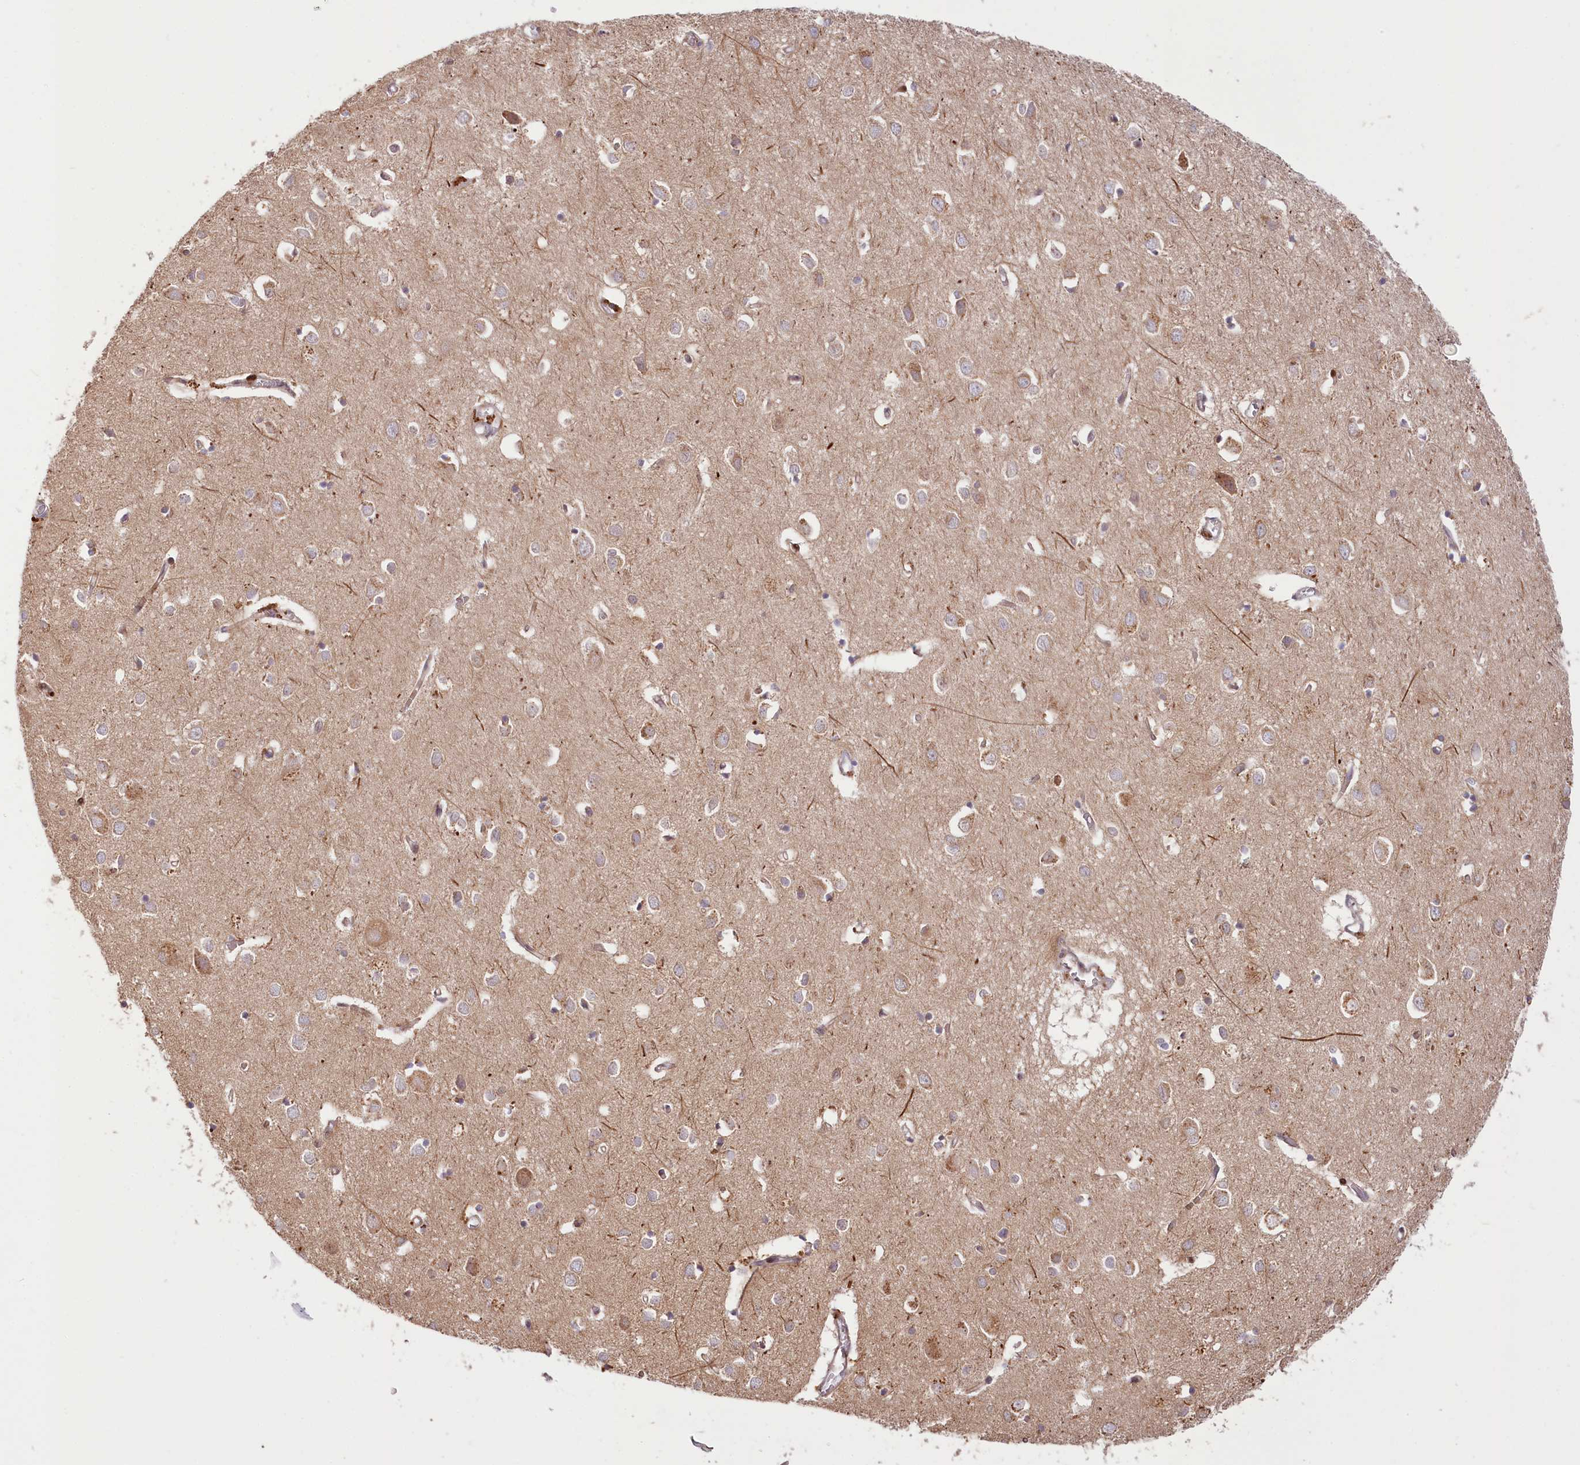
{"staining": {"intensity": "moderate", "quantity": ">75%", "location": "cytoplasmic/membranous"}, "tissue": "cerebral cortex", "cell_type": "Endothelial cells", "image_type": "normal", "snomed": [{"axis": "morphology", "description": "Normal tissue, NOS"}, {"axis": "topography", "description": "Cerebral cortex"}], "caption": "Endothelial cells display moderate cytoplasmic/membranous positivity in approximately >75% of cells in benign cerebral cortex. (Brightfield microscopy of DAB IHC at high magnification).", "gene": "CEP70", "patient": {"sex": "female", "age": 64}}